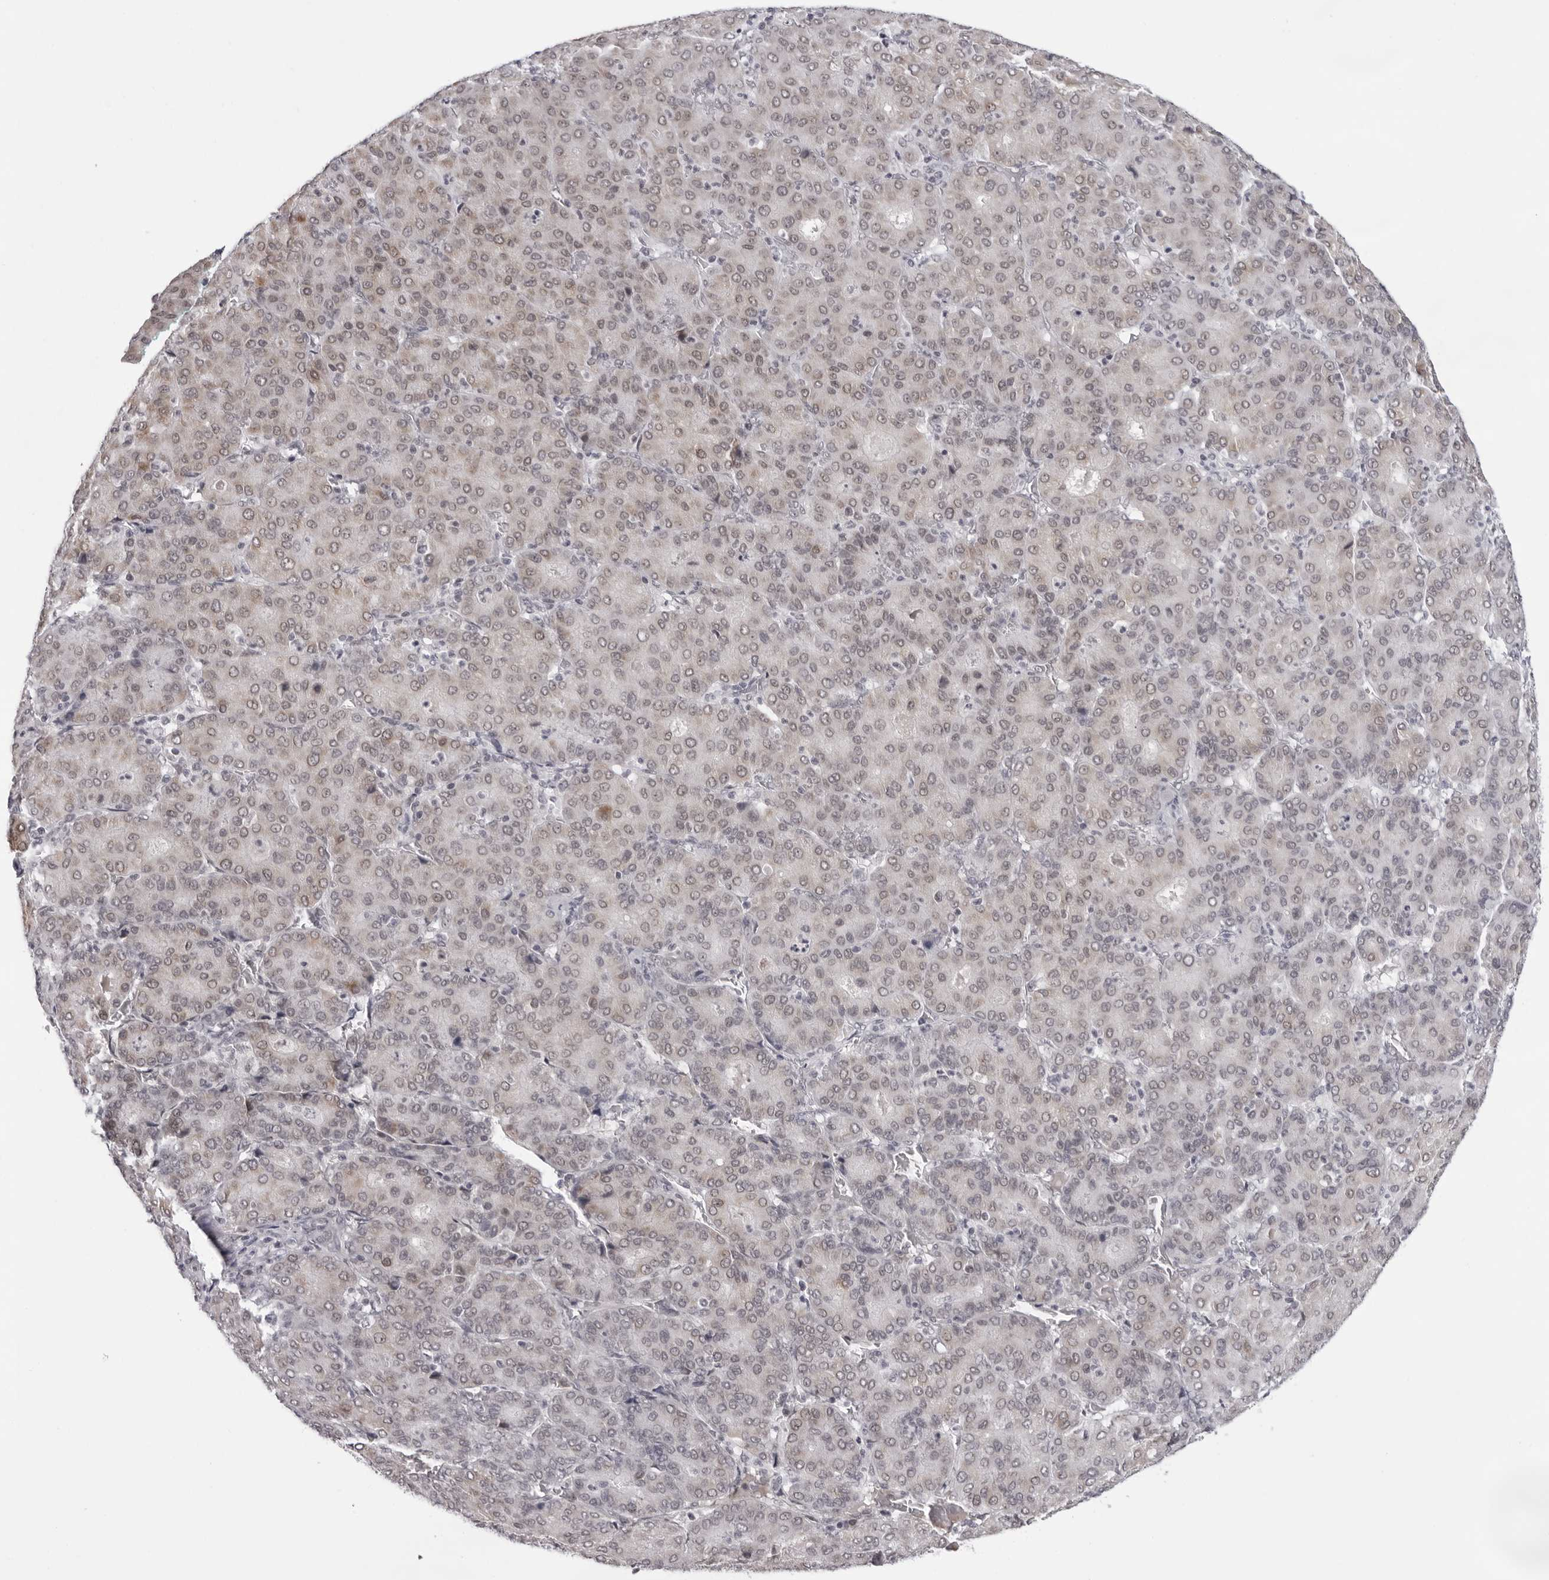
{"staining": {"intensity": "moderate", "quantity": ">75%", "location": "nuclear"}, "tissue": "liver cancer", "cell_type": "Tumor cells", "image_type": "cancer", "snomed": [{"axis": "morphology", "description": "Carcinoma, Hepatocellular, NOS"}, {"axis": "topography", "description": "Liver"}], "caption": "Human liver cancer (hepatocellular carcinoma) stained with a brown dye displays moderate nuclear positive positivity in approximately >75% of tumor cells.", "gene": "EXOSC10", "patient": {"sex": "male", "age": 65}}